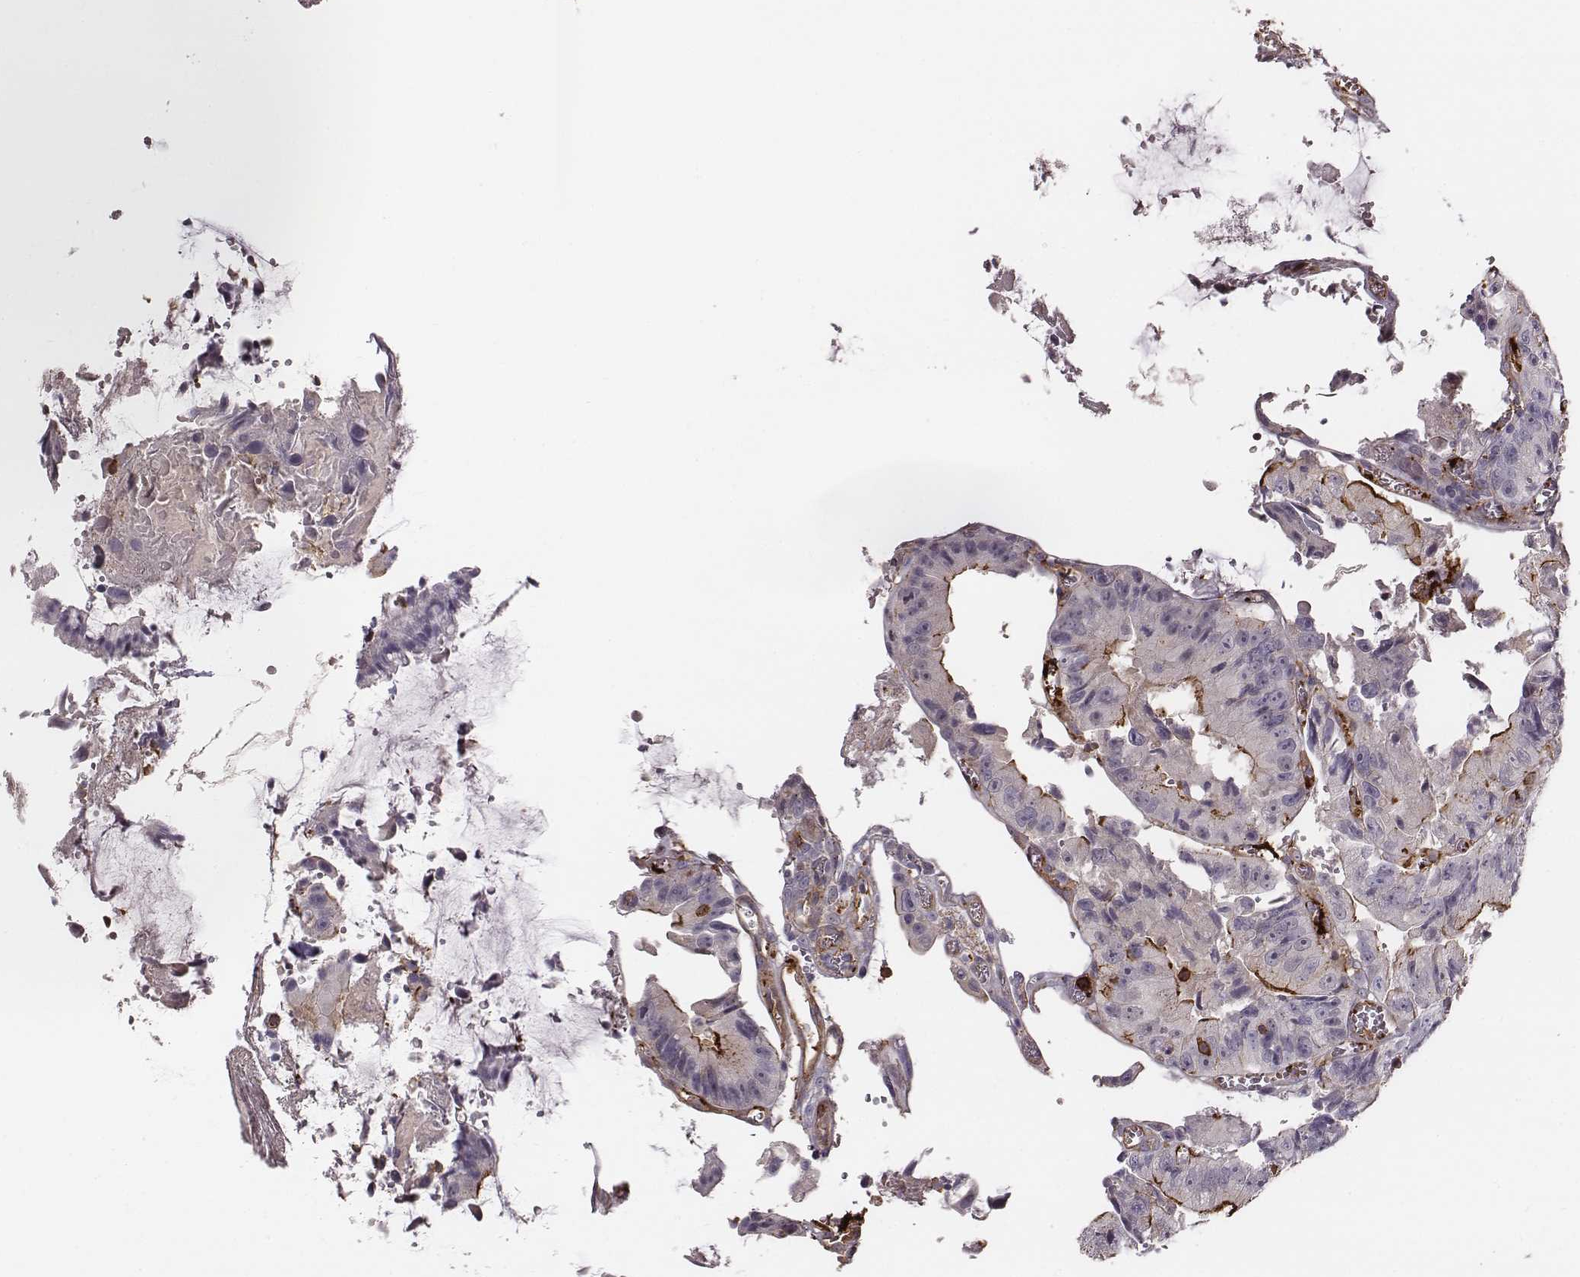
{"staining": {"intensity": "strong", "quantity": "<25%", "location": "cytoplasmic/membranous"}, "tissue": "colorectal cancer", "cell_type": "Tumor cells", "image_type": "cancer", "snomed": [{"axis": "morphology", "description": "Adenocarcinoma, NOS"}, {"axis": "topography", "description": "Colon"}], "caption": "Strong cytoplasmic/membranous positivity is seen in about <25% of tumor cells in adenocarcinoma (colorectal). (Brightfield microscopy of DAB IHC at high magnification).", "gene": "ZYX", "patient": {"sex": "female", "age": 86}}